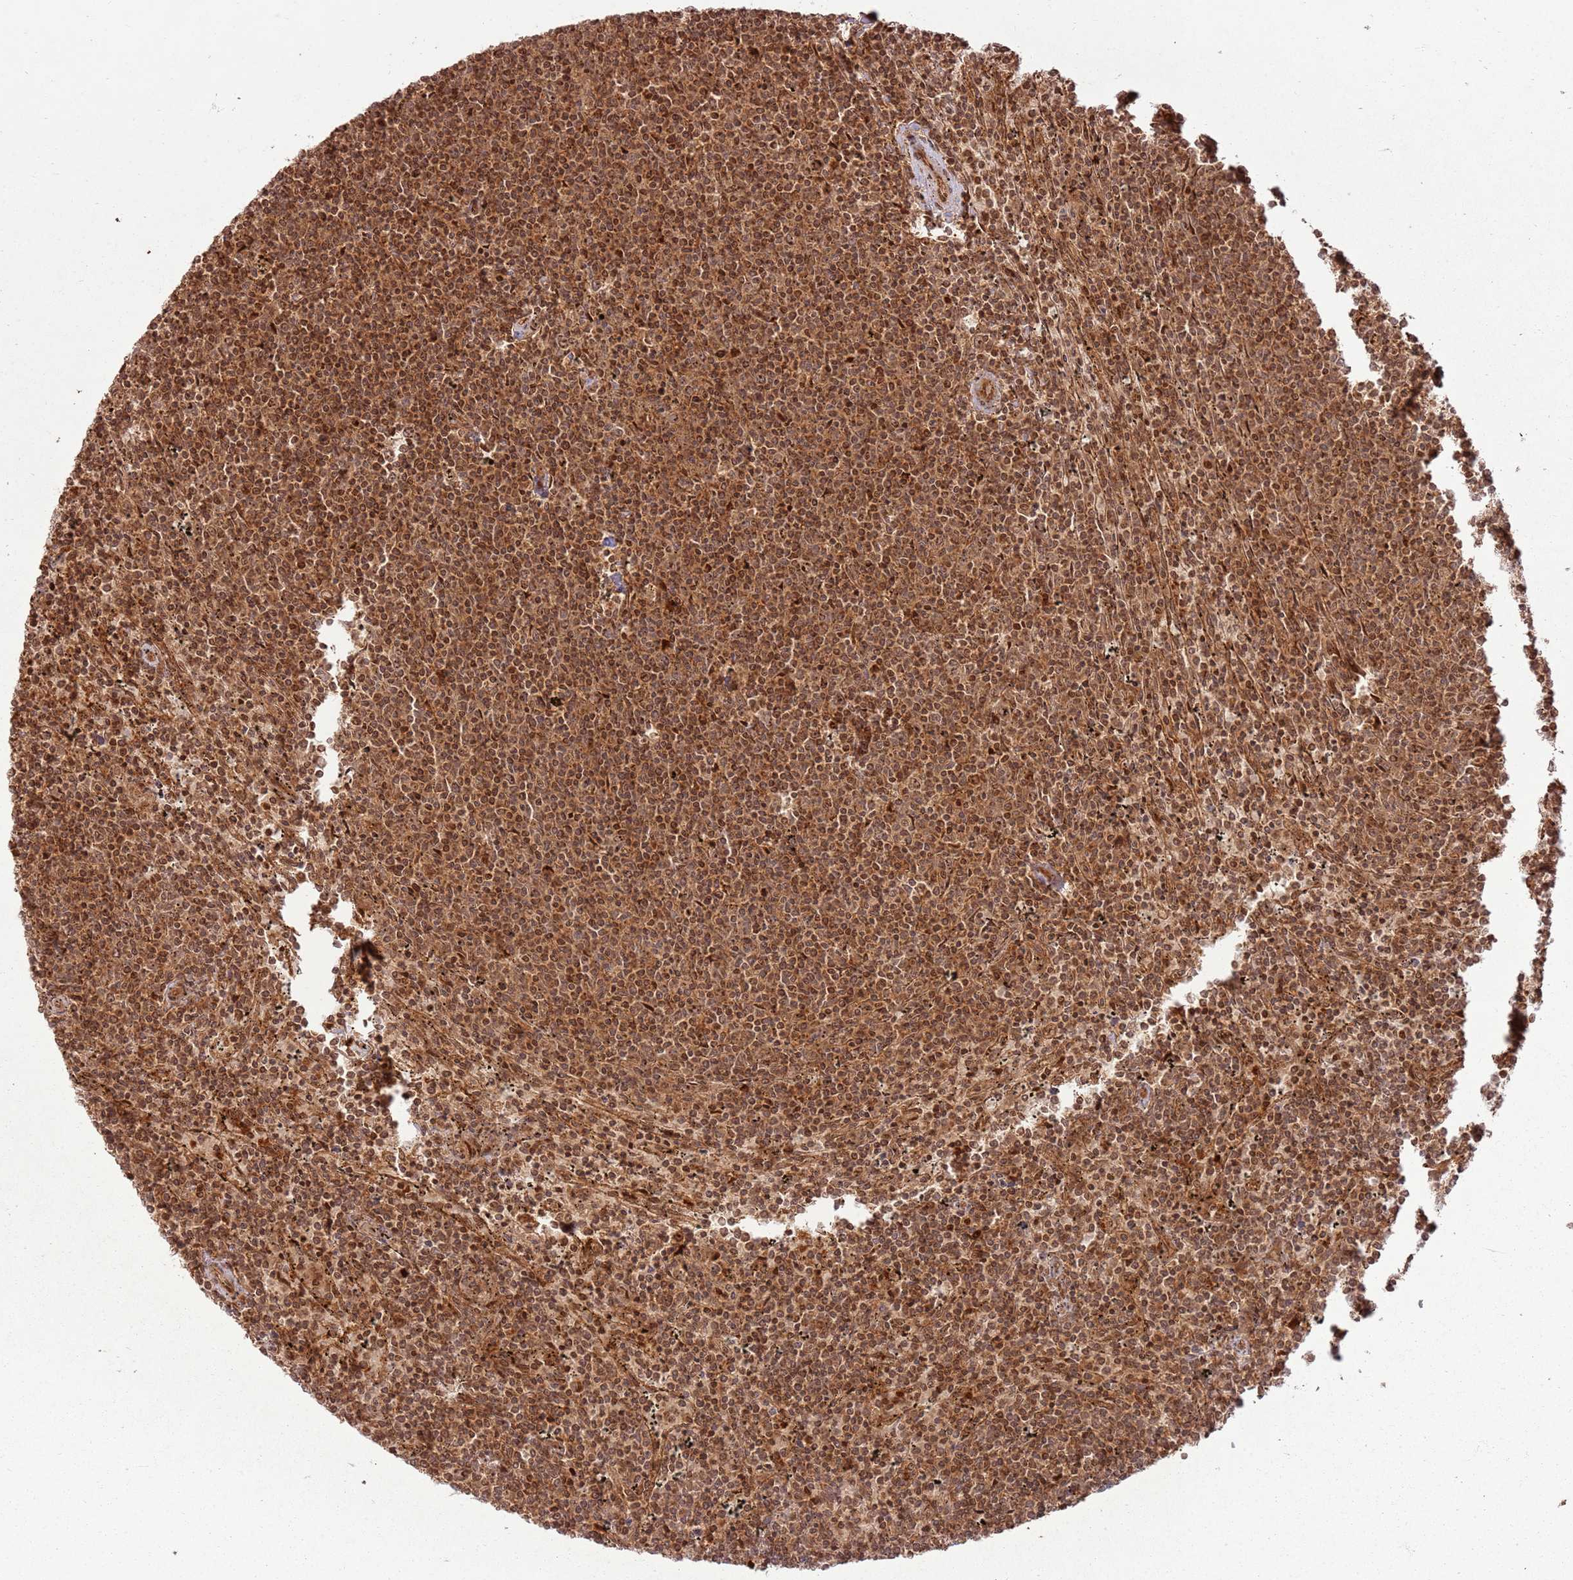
{"staining": {"intensity": "moderate", "quantity": ">75%", "location": "cytoplasmic/membranous,nuclear"}, "tissue": "lymphoma", "cell_type": "Tumor cells", "image_type": "cancer", "snomed": [{"axis": "morphology", "description": "Malignant lymphoma, non-Hodgkin's type, Low grade"}, {"axis": "topography", "description": "Spleen"}], "caption": "Immunohistochemistry (IHC) micrograph of human lymphoma stained for a protein (brown), which shows medium levels of moderate cytoplasmic/membranous and nuclear expression in about >75% of tumor cells.", "gene": "TBC1D13", "patient": {"sex": "female", "age": 50}}